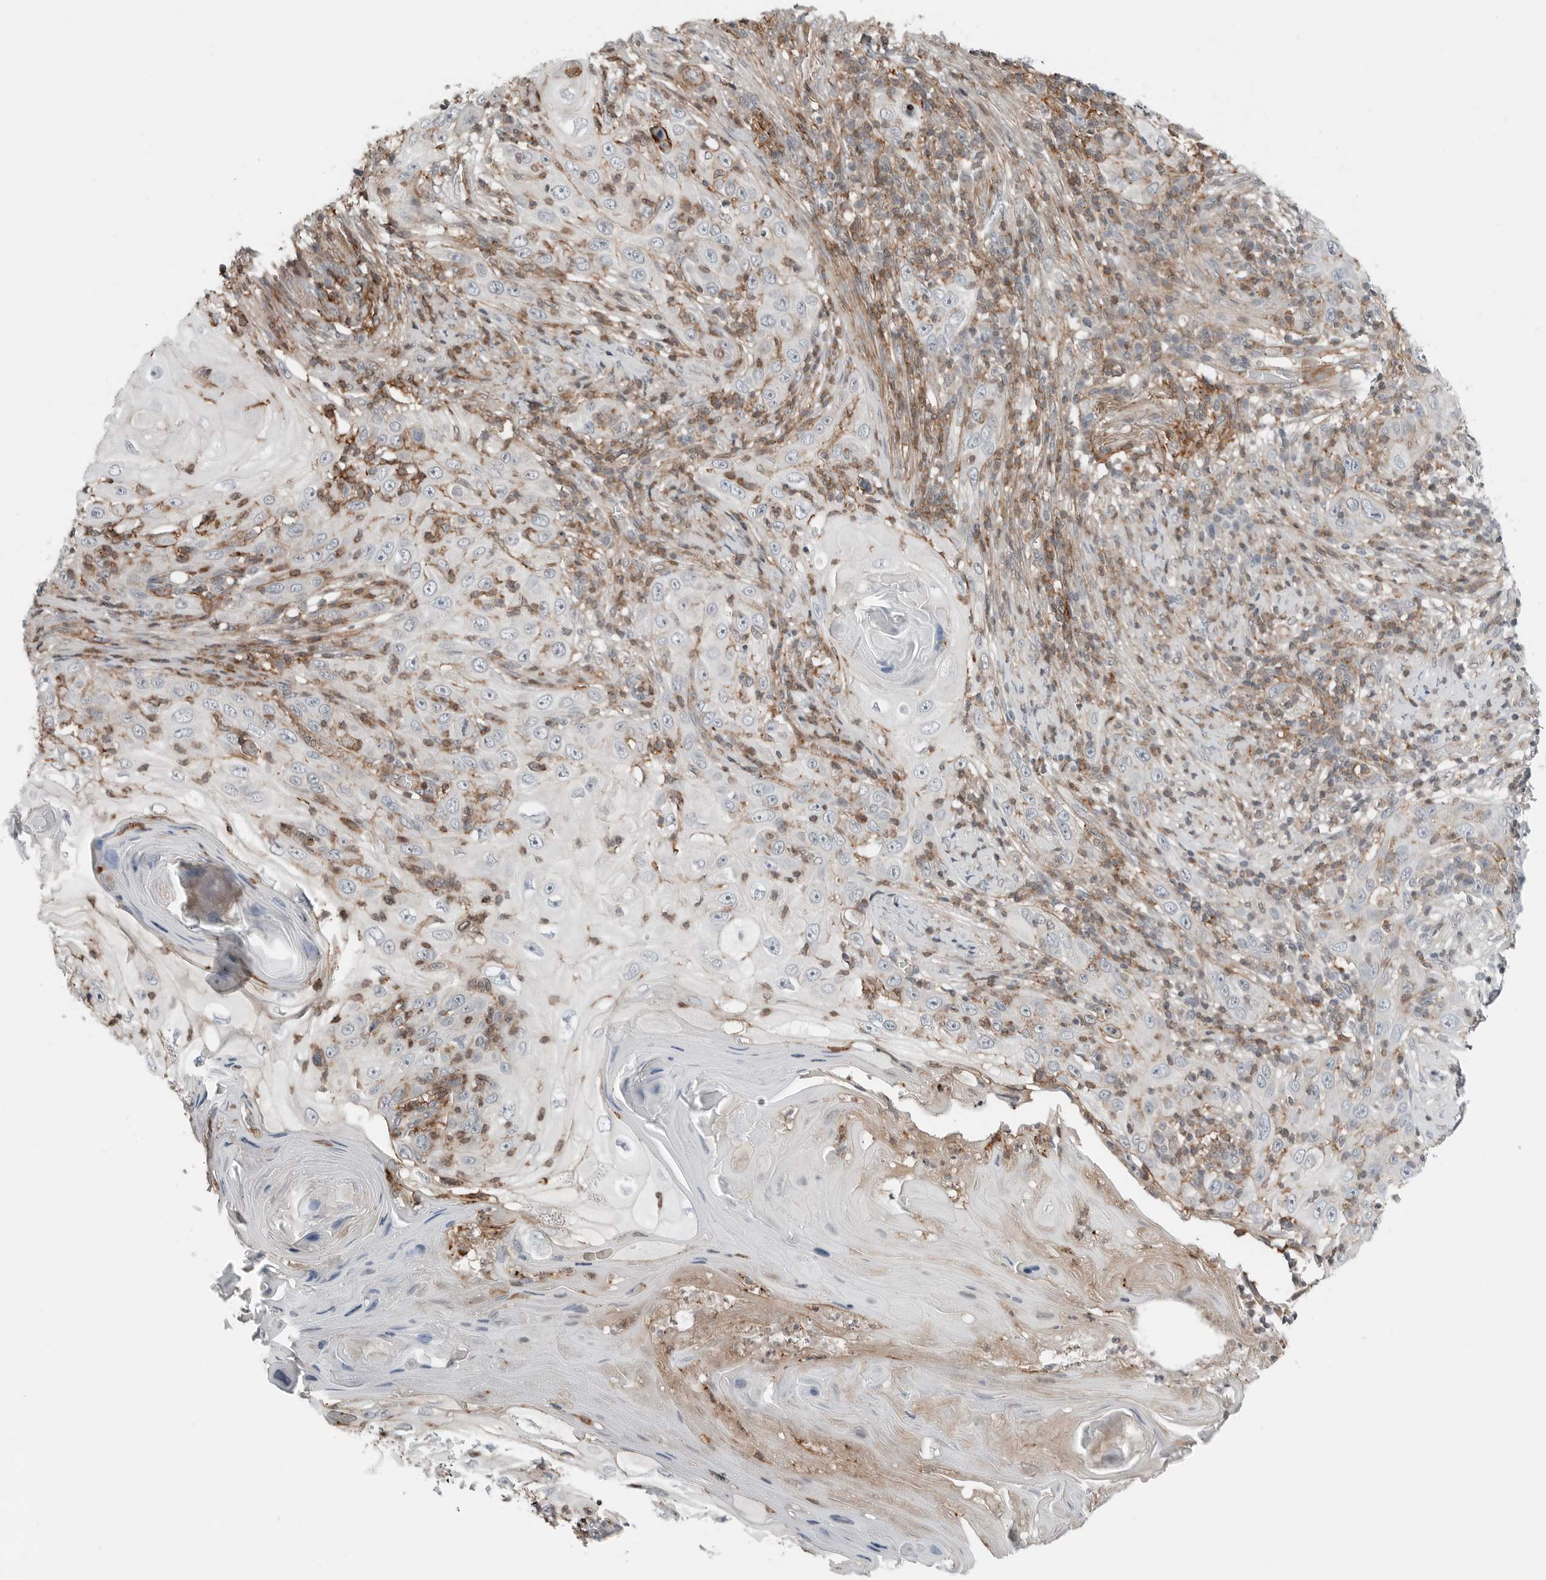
{"staining": {"intensity": "negative", "quantity": "none", "location": "none"}, "tissue": "skin cancer", "cell_type": "Tumor cells", "image_type": "cancer", "snomed": [{"axis": "morphology", "description": "Squamous cell carcinoma, NOS"}, {"axis": "topography", "description": "Skin"}], "caption": "Immunohistochemistry (IHC) histopathology image of human squamous cell carcinoma (skin) stained for a protein (brown), which shows no staining in tumor cells. (Brightfield microscopy of DAB immunohistochemistry at high magnification).", "gene": "LEFTY2", "patient": {"sex": "female", "age": 88}}